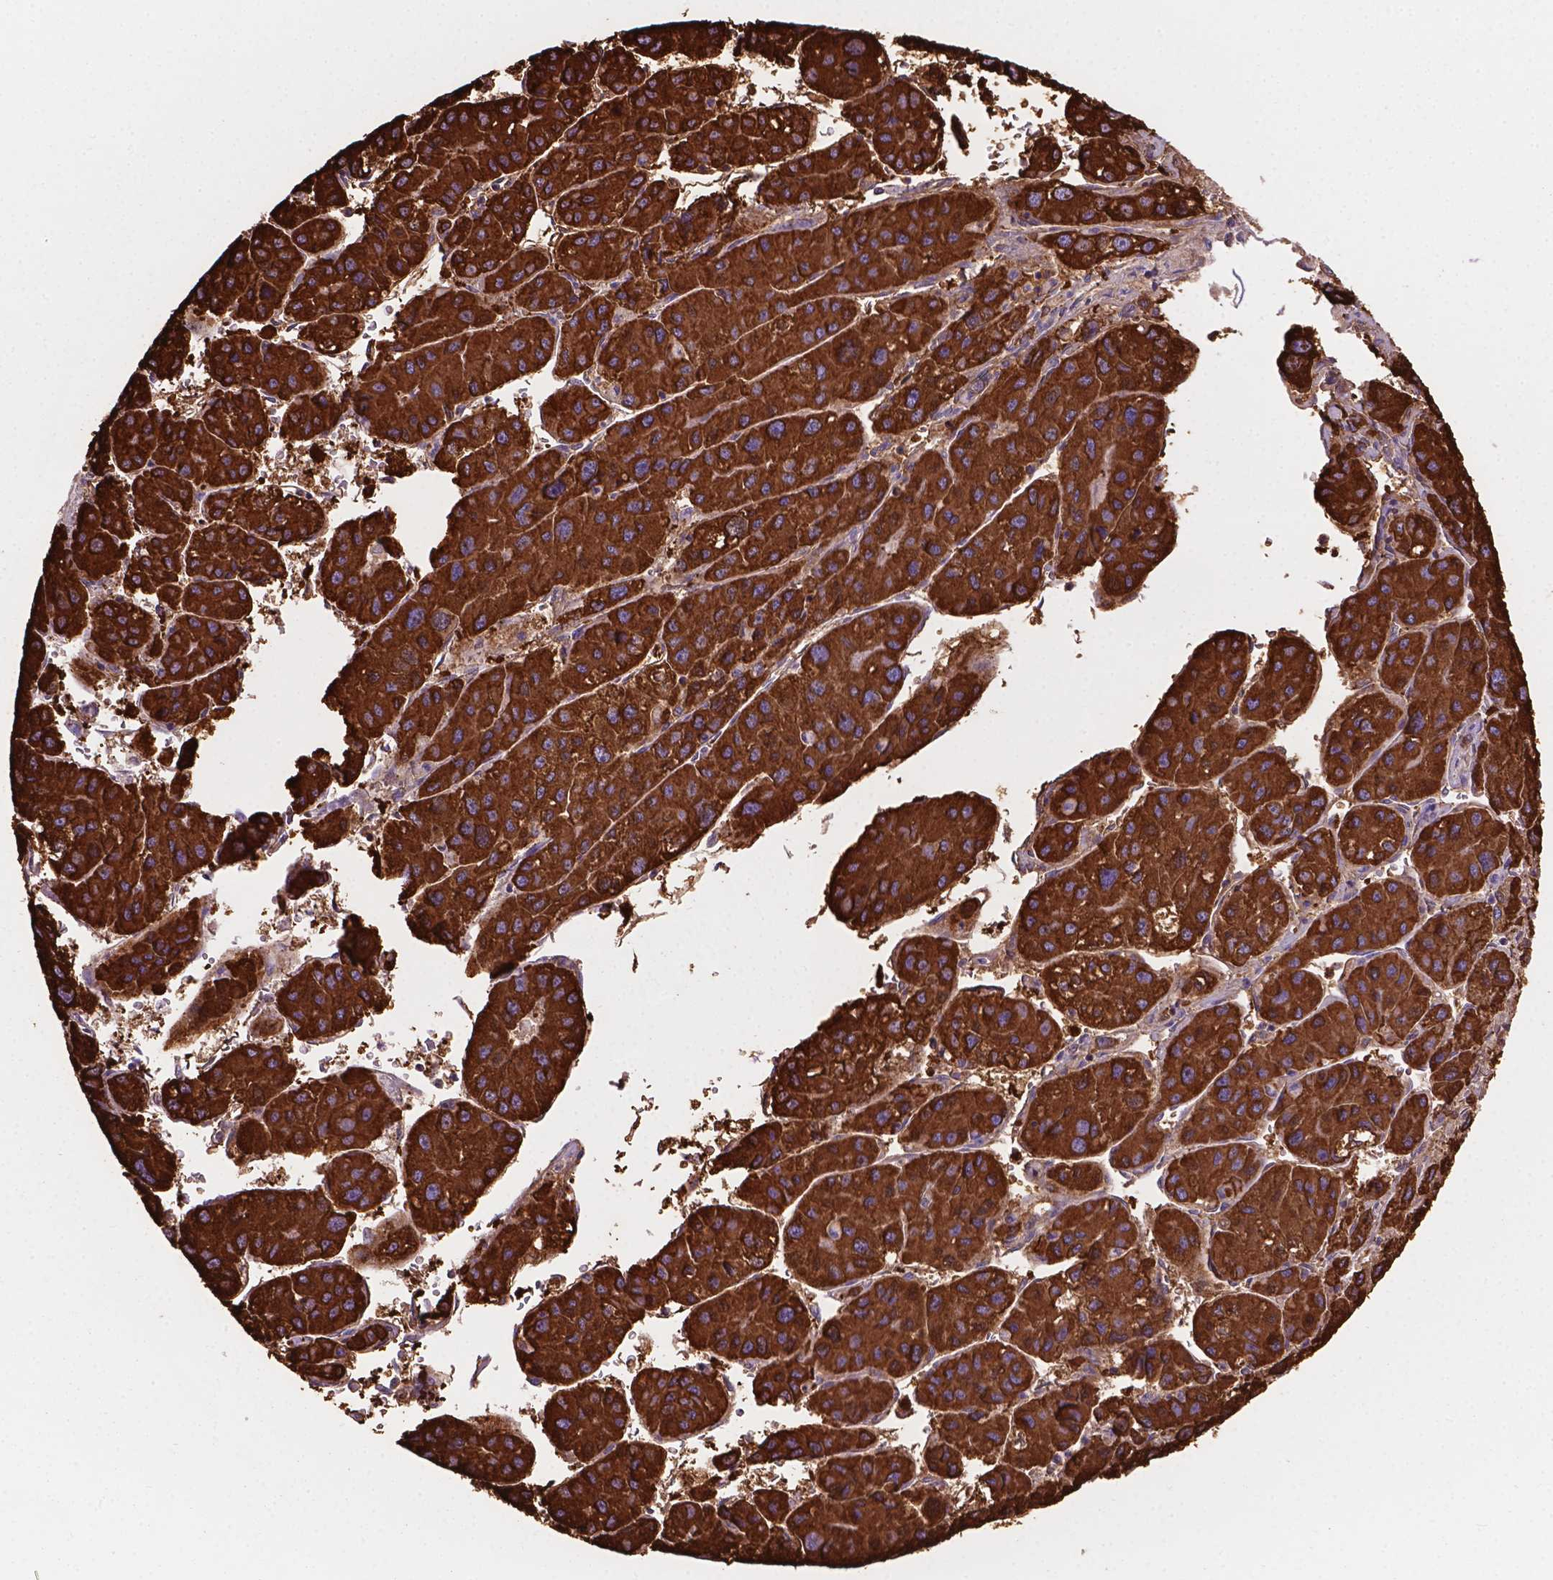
{"staining": {"intensity": "strong", "quantity": ">75%", "location": "cytoplasmic/membranous"}, "tissue": "liver cancer", "cell_type": "Tumor cells", "image_type": "cancer", "snomed": [{"axis": "morphology", "description": "Carcinoma, Hepatocellular, NOS"}, {"axis": "topography", "description": "Liver"}], "caption": "Immunohistochemical staining of hepatocellular carcinoma (liver) shows high levels of strong cytoplasmic/membranous staining in approximately >75% of tumor cells.", "gene": "MACF1", "patient": {"sex": "male", "age": 73}}